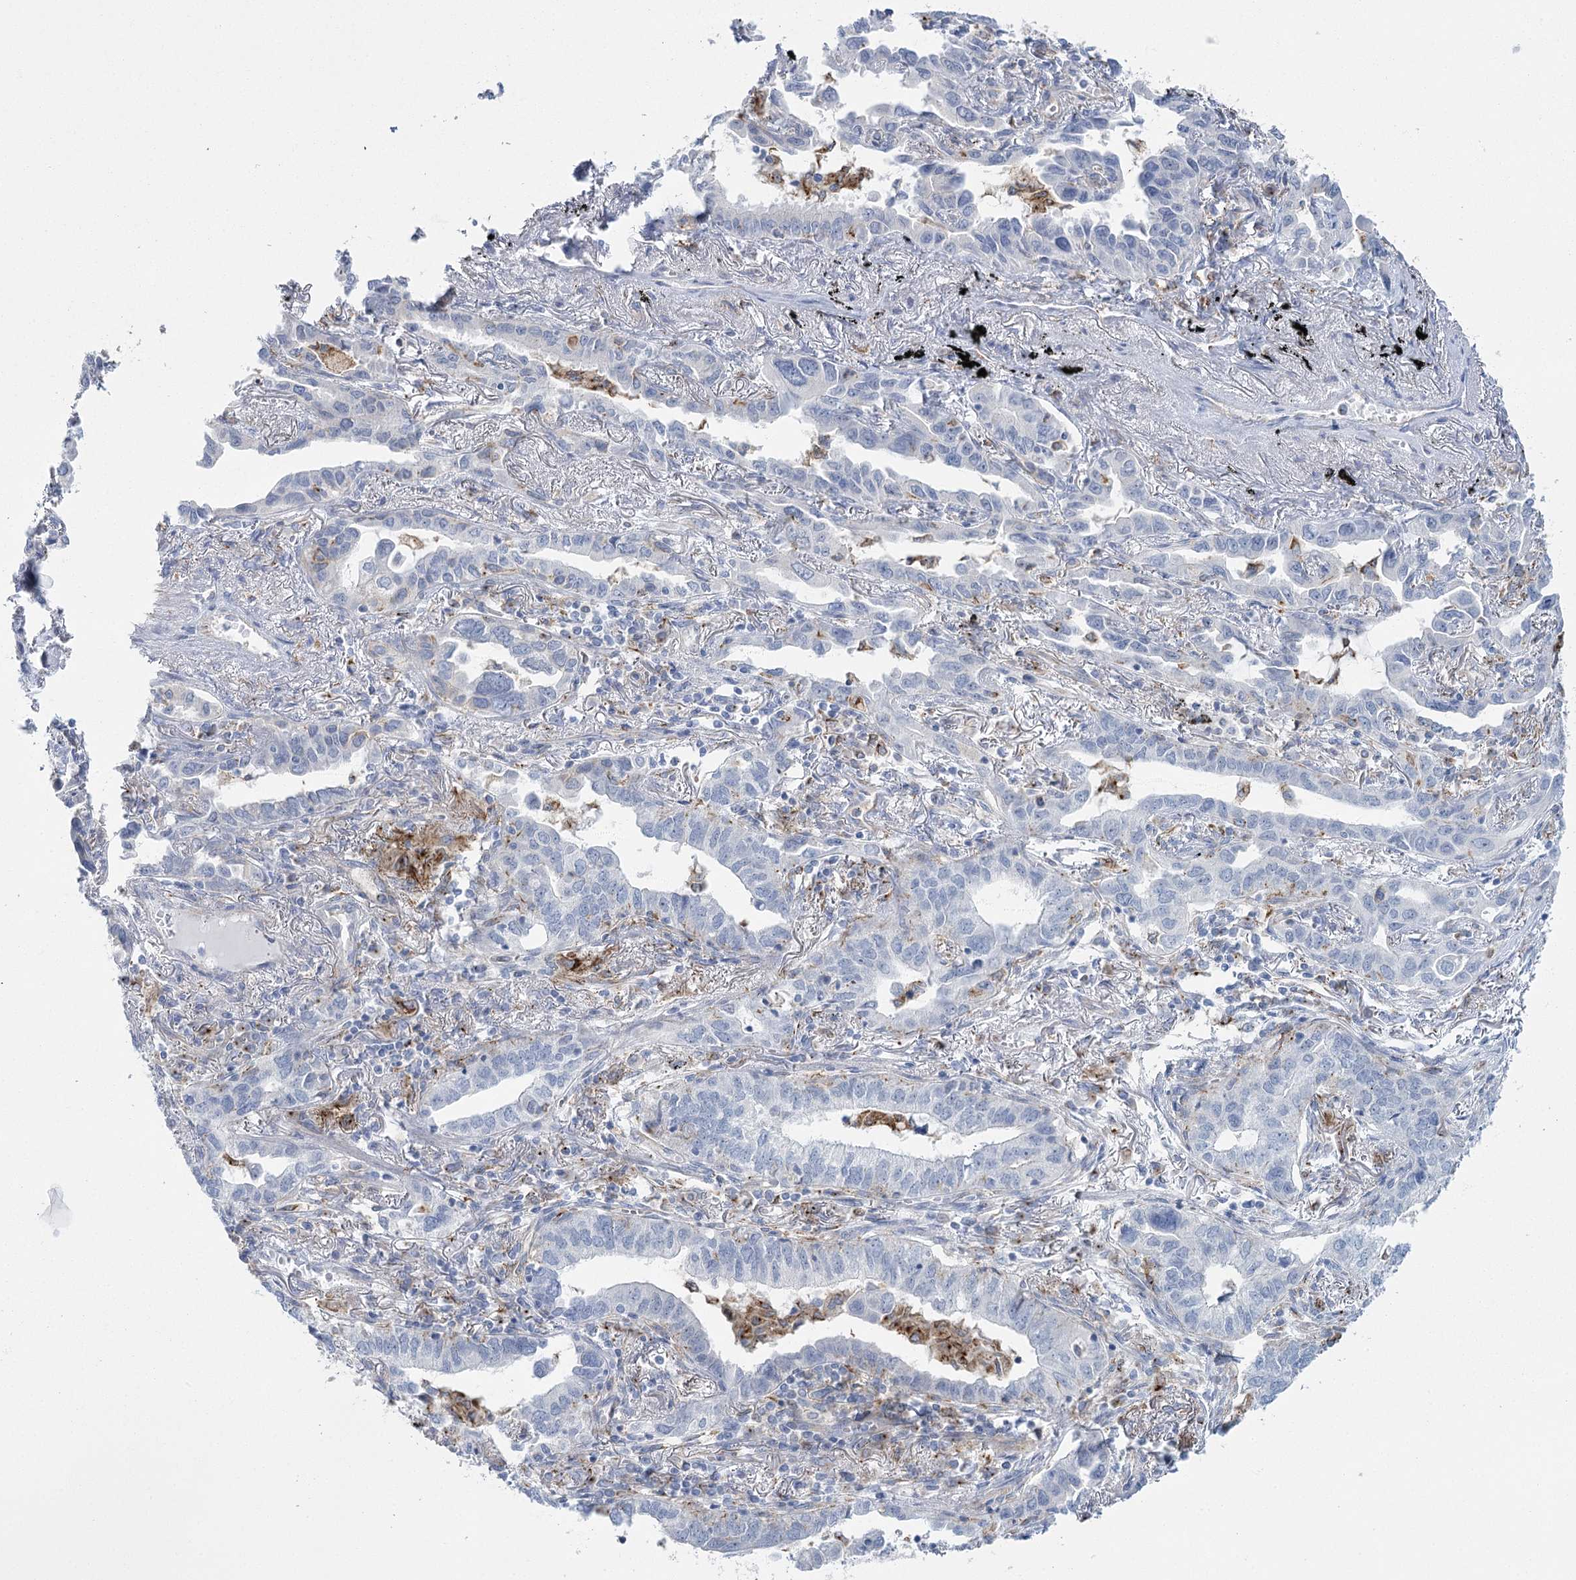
{"staining": {"intensity": "negative", "quantity": "none", "location": "none"}, "tissue": "lung cancer", "cell_type": "Tumor cells", "image_type": "cancer", "snomed": [{"axis": "morphology", "description": "Adenocarcinoma, NOS"}, {"axis": "topography", "description": "Lung"}], "caption": "Photomicrograph shows no significant protein staining in tumor cells of adenocarcinoma (lung). (DAB (3,3'-diaminobenzidine) immunohistochemistry (IHC) visualized using brightfield microscopy, high magnification).", "gene": "CCDC88A", "patient": {"sex": "male", "age": 67}}